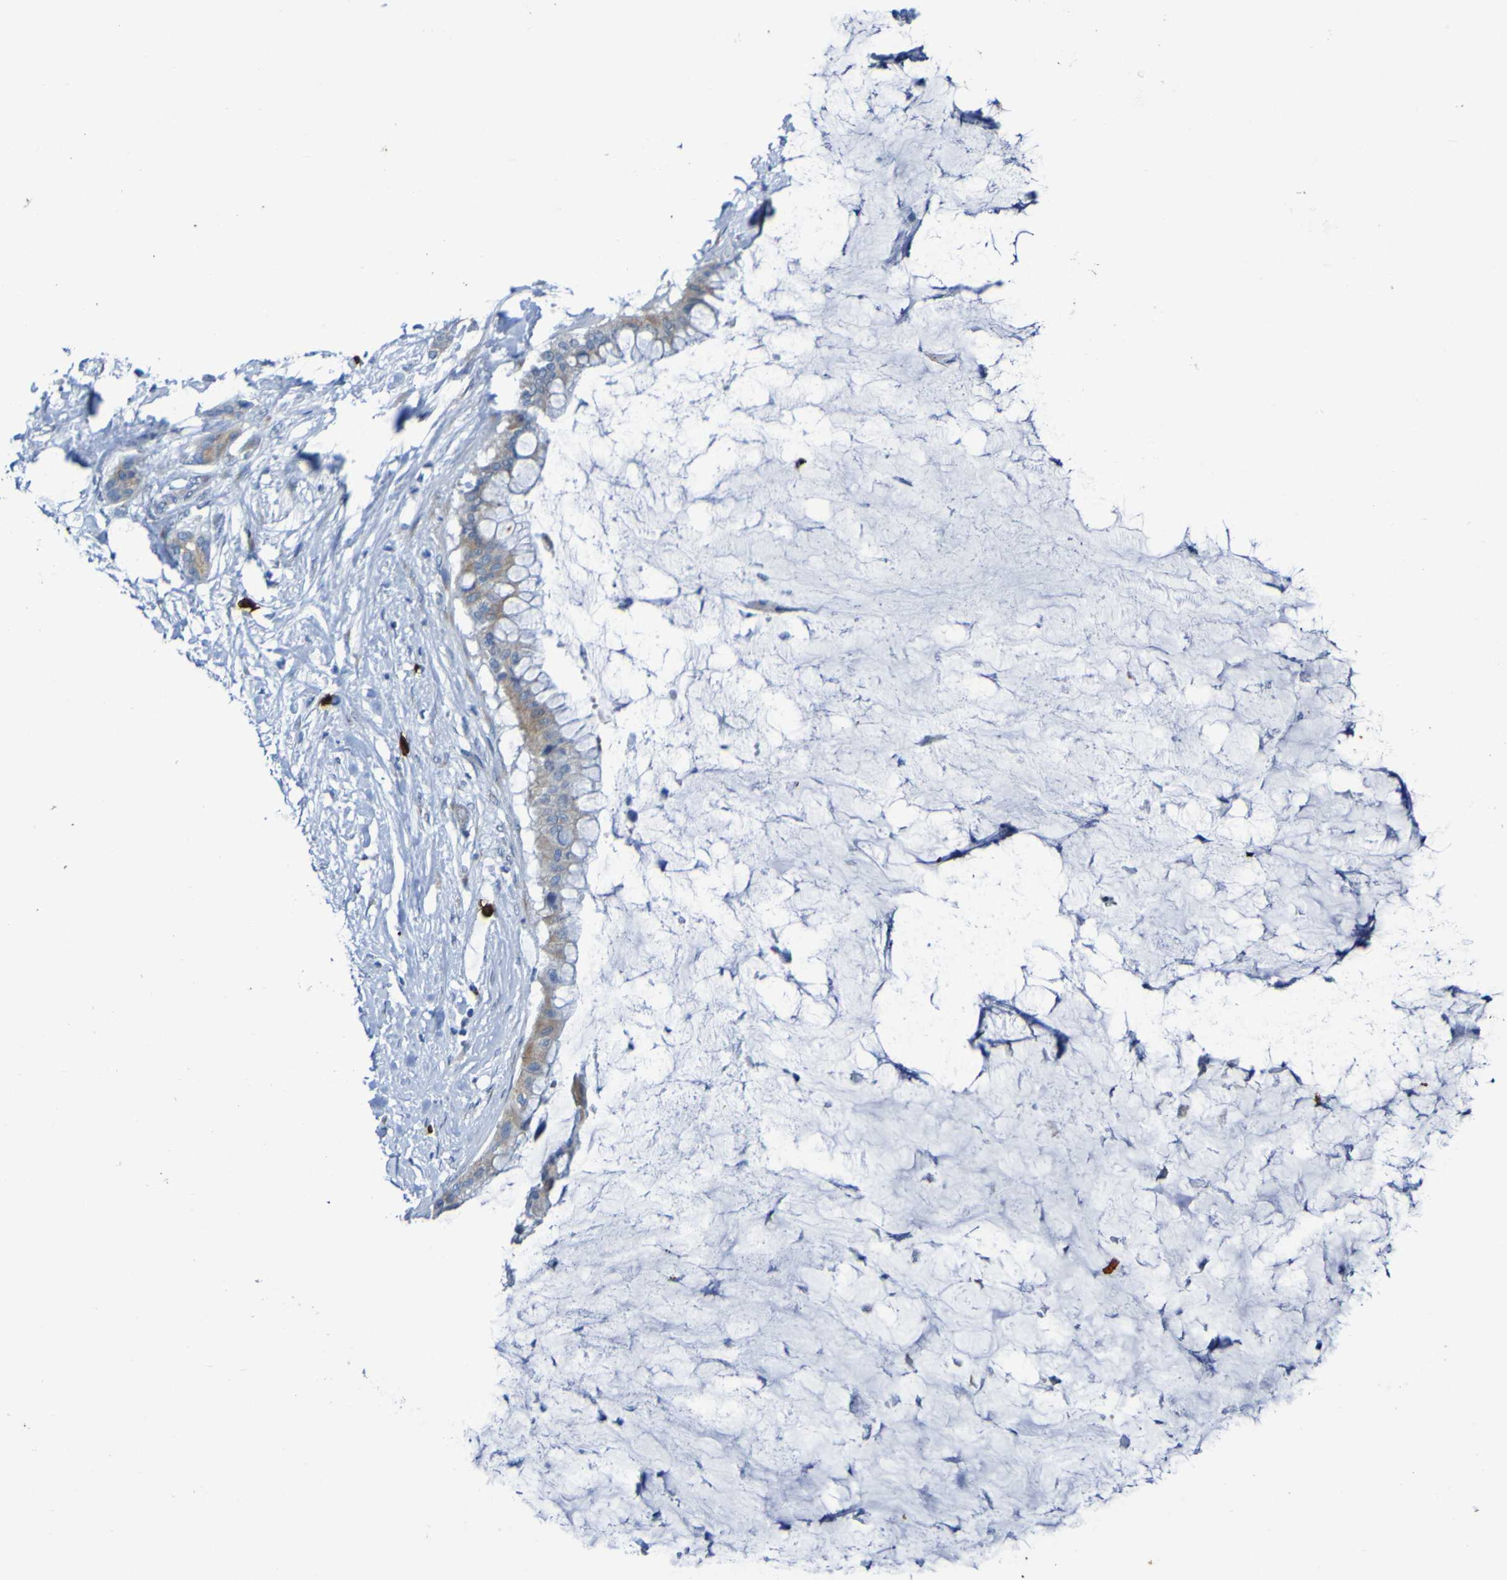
{"staining": {"intensity": "moderate", "quantity": ">75%", "location": "cytoplasmic/membranous"}, "tissue": "pancreatic cancer", "cell_type": "Tumor cells", "image_type": "cancer", "snomed": [{"axis": "morphology", "description": "Adenocarcinoma, NOS"}, {"axis": "topography", "description": "Pancreas"}], "caption": "Immunohistochemical staining of adenocarcinoma (pancreatic) shows moderate cytoplasmic/membranous protein staining in approximately >75% of tumor cells.", "gene": "C11orf24", "patient": {"sex": "male", "age": 41}}